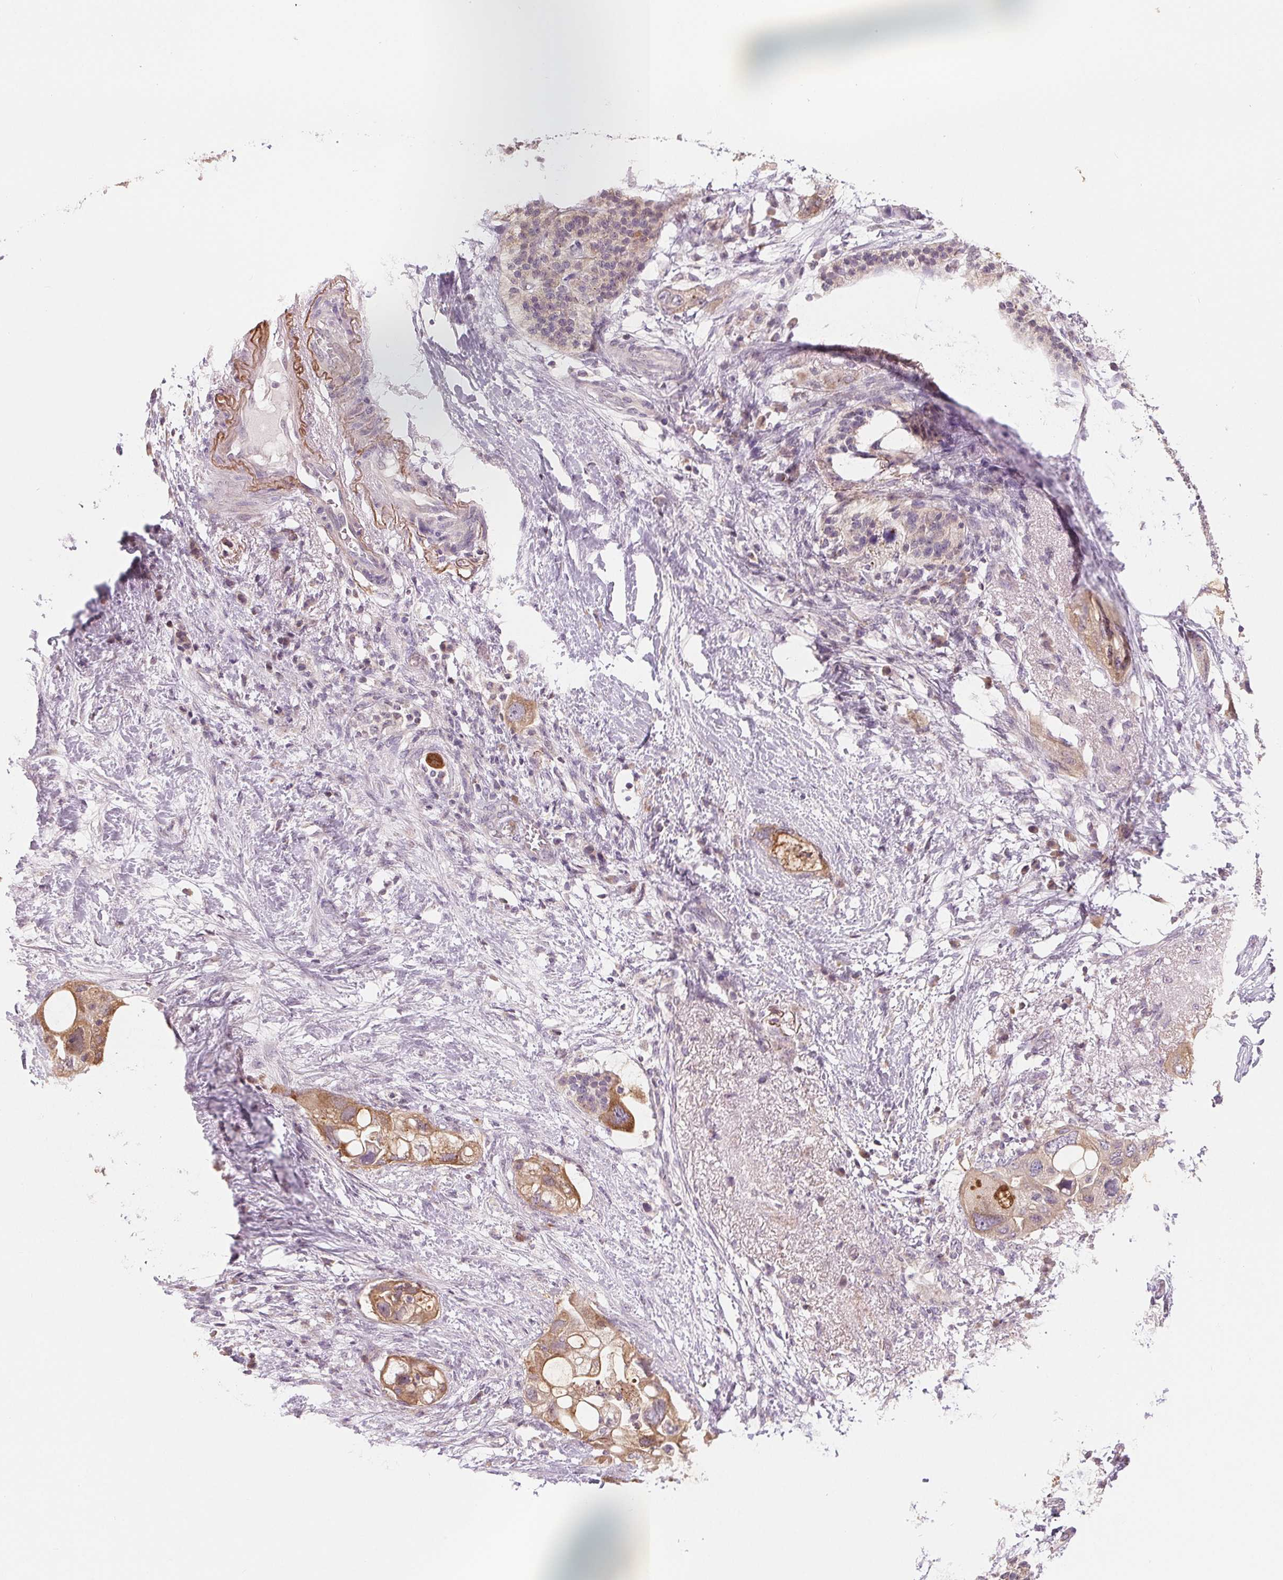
{"staining": {"intensity": "moderate", "quantity": ">75%", "location": "cytoplasmic/membranous"}, "tissue": "pancreatic cancer", "cell_type": "Tumor cells", "image_type": "cancer", "snomed": [{"axis": "morphology", "description": "Adenocarcinoma, NOS"}, {"axis": "topography", "description": "Pancreas"}], "caption": "DAB immunohistochemical staining of human pancreatic adenocarcinoma reveals moderate cytoplasmic/membranous protein positivity in about >75% of tumor cells. (IHC, brightfield microscopy, high magnification).", "gene": "VTCN1", "patient": {"sex": "female", "age": 72}}